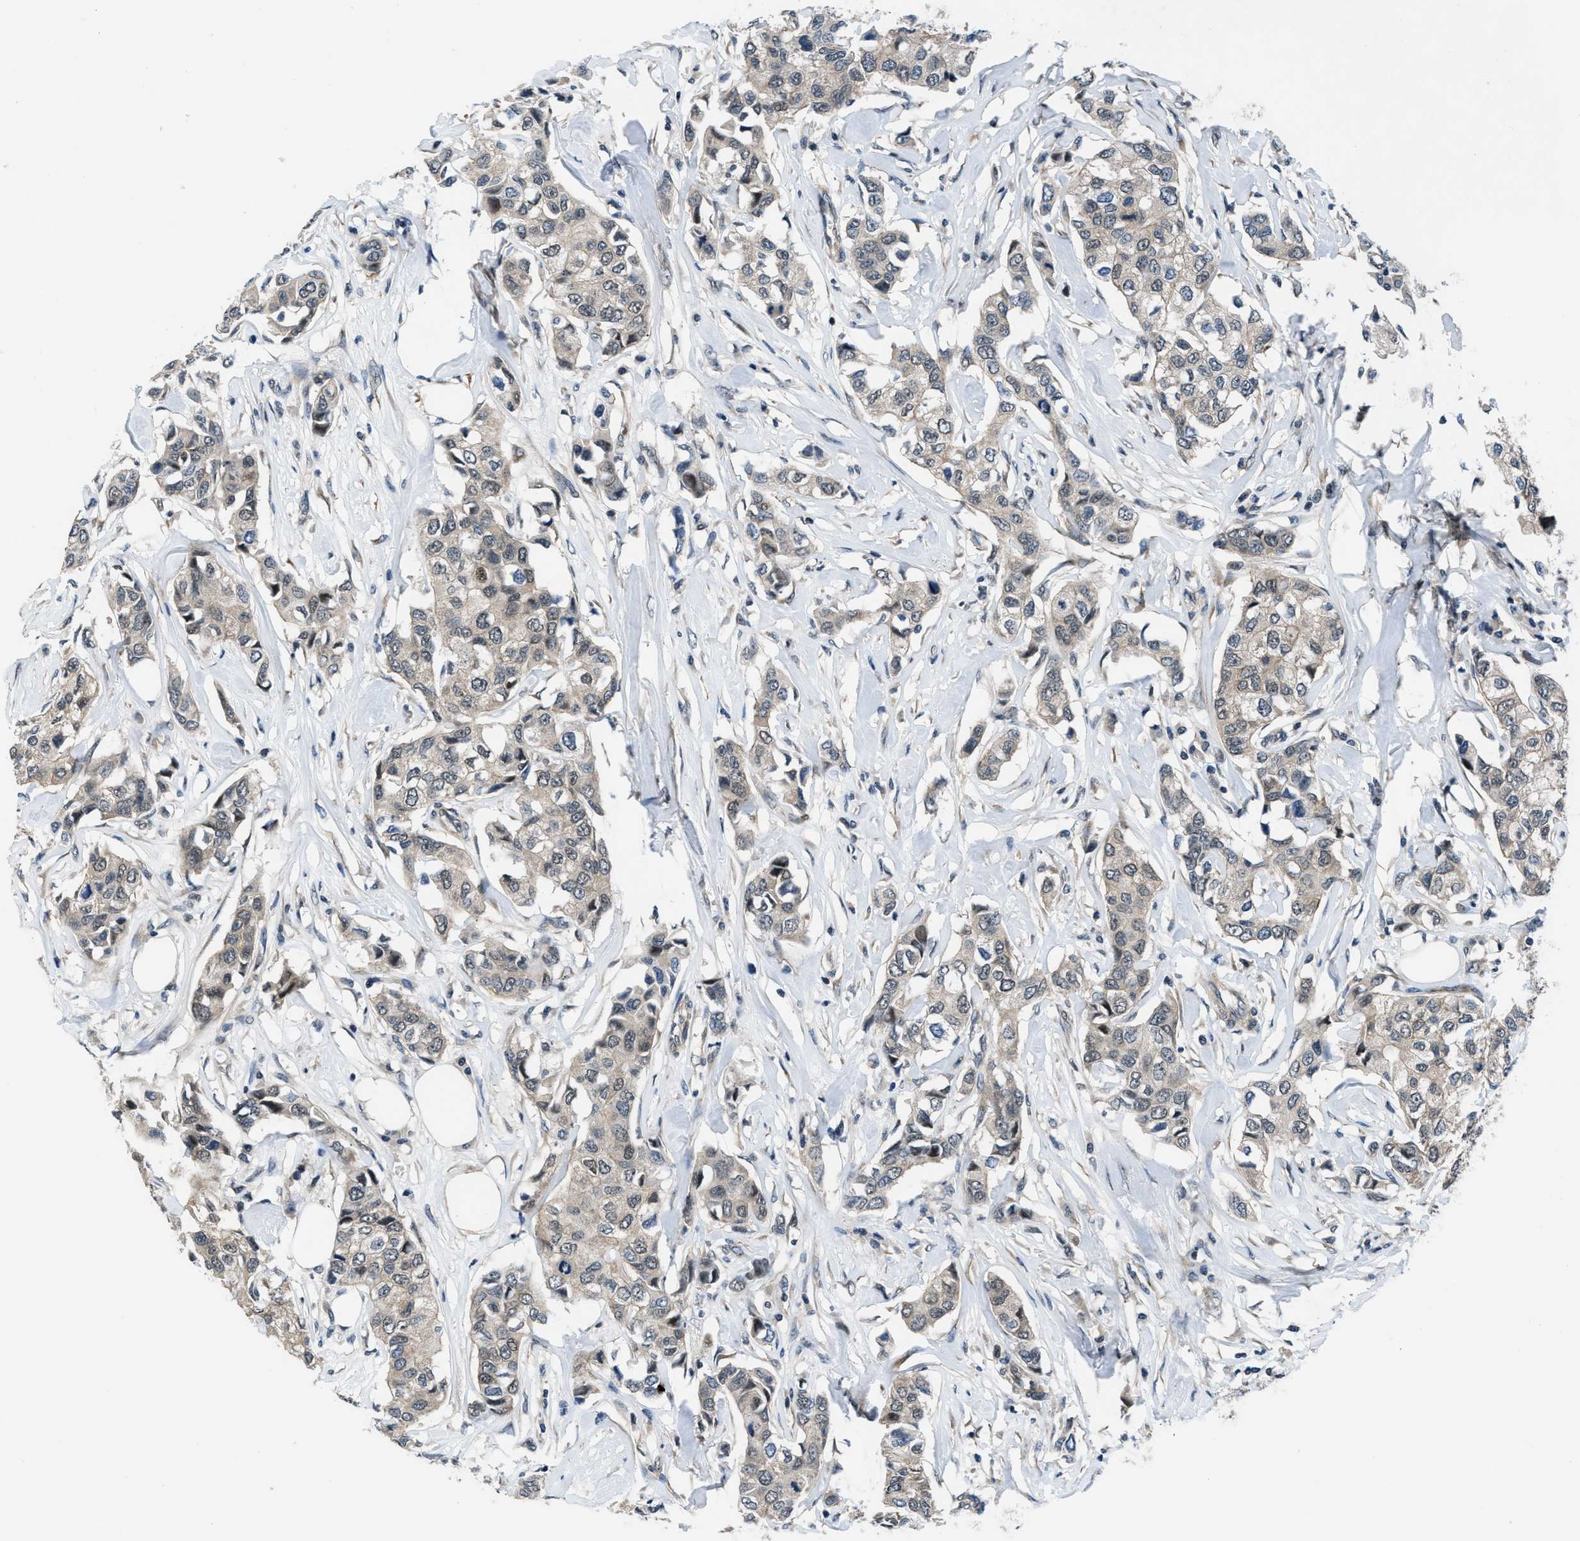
{"staining": {"intensity": "weak", "quantity": ">75%", "location": "cytoplasmic/membranous,nuclear"}, "tissue": "breast cancer", "cell_type": "Tumor cells", "image_type": "cancer", "snomed": [{"axis": "morphology", "description": "Duct carcinoma"}, {"axis": "topography", "description": "Breast"}], "caption": "Immunohistochemistry (IHC) of breast cancer (infiltrating ductal carcinoma) demonstrates low levels of weak cytoplasmic/membranous and nuclear staining in about >75% of tumor cells.", "gene": "SETD5", "patient": {"sex": "female", "age": 80}}